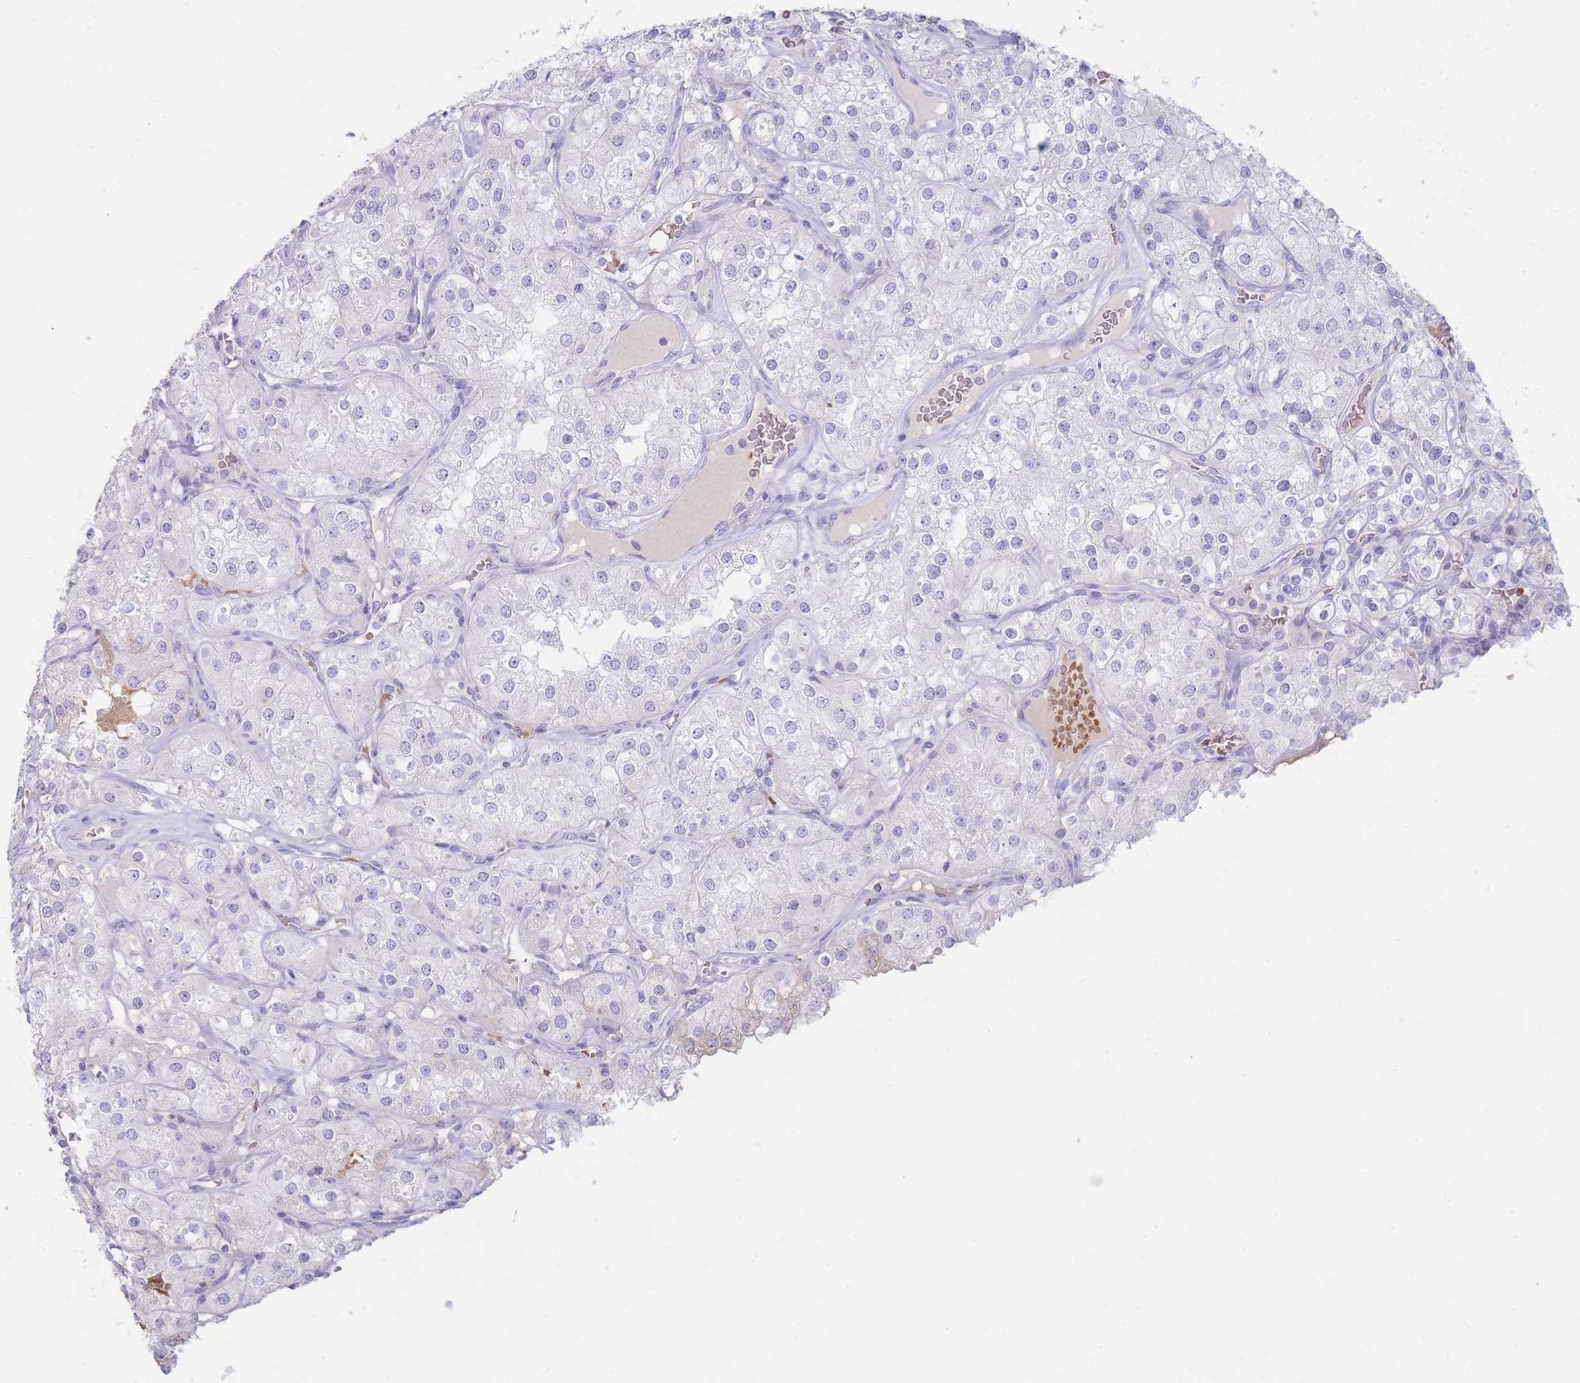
{"staining": {"intensity": "negative", "quantity": "none", "location": "none"}, "tissue": "renal cancer", "cell_type": "Tumor cells", "image_type": "cancer", "snomed": [{"axis": "morphology", "description": "Adenocarcinoma, NOS"}, {"axis": "topography", "description": "Kidney"}], "caption": "This histopathology image is of adenocarcinoma (renal) stained with IHC to label a protein in brown with the nuclei are counter-stained blue. There is no staining in tumor cells.", "gene": "HBG2", "patient": {"sex": "male", "age": 77}}